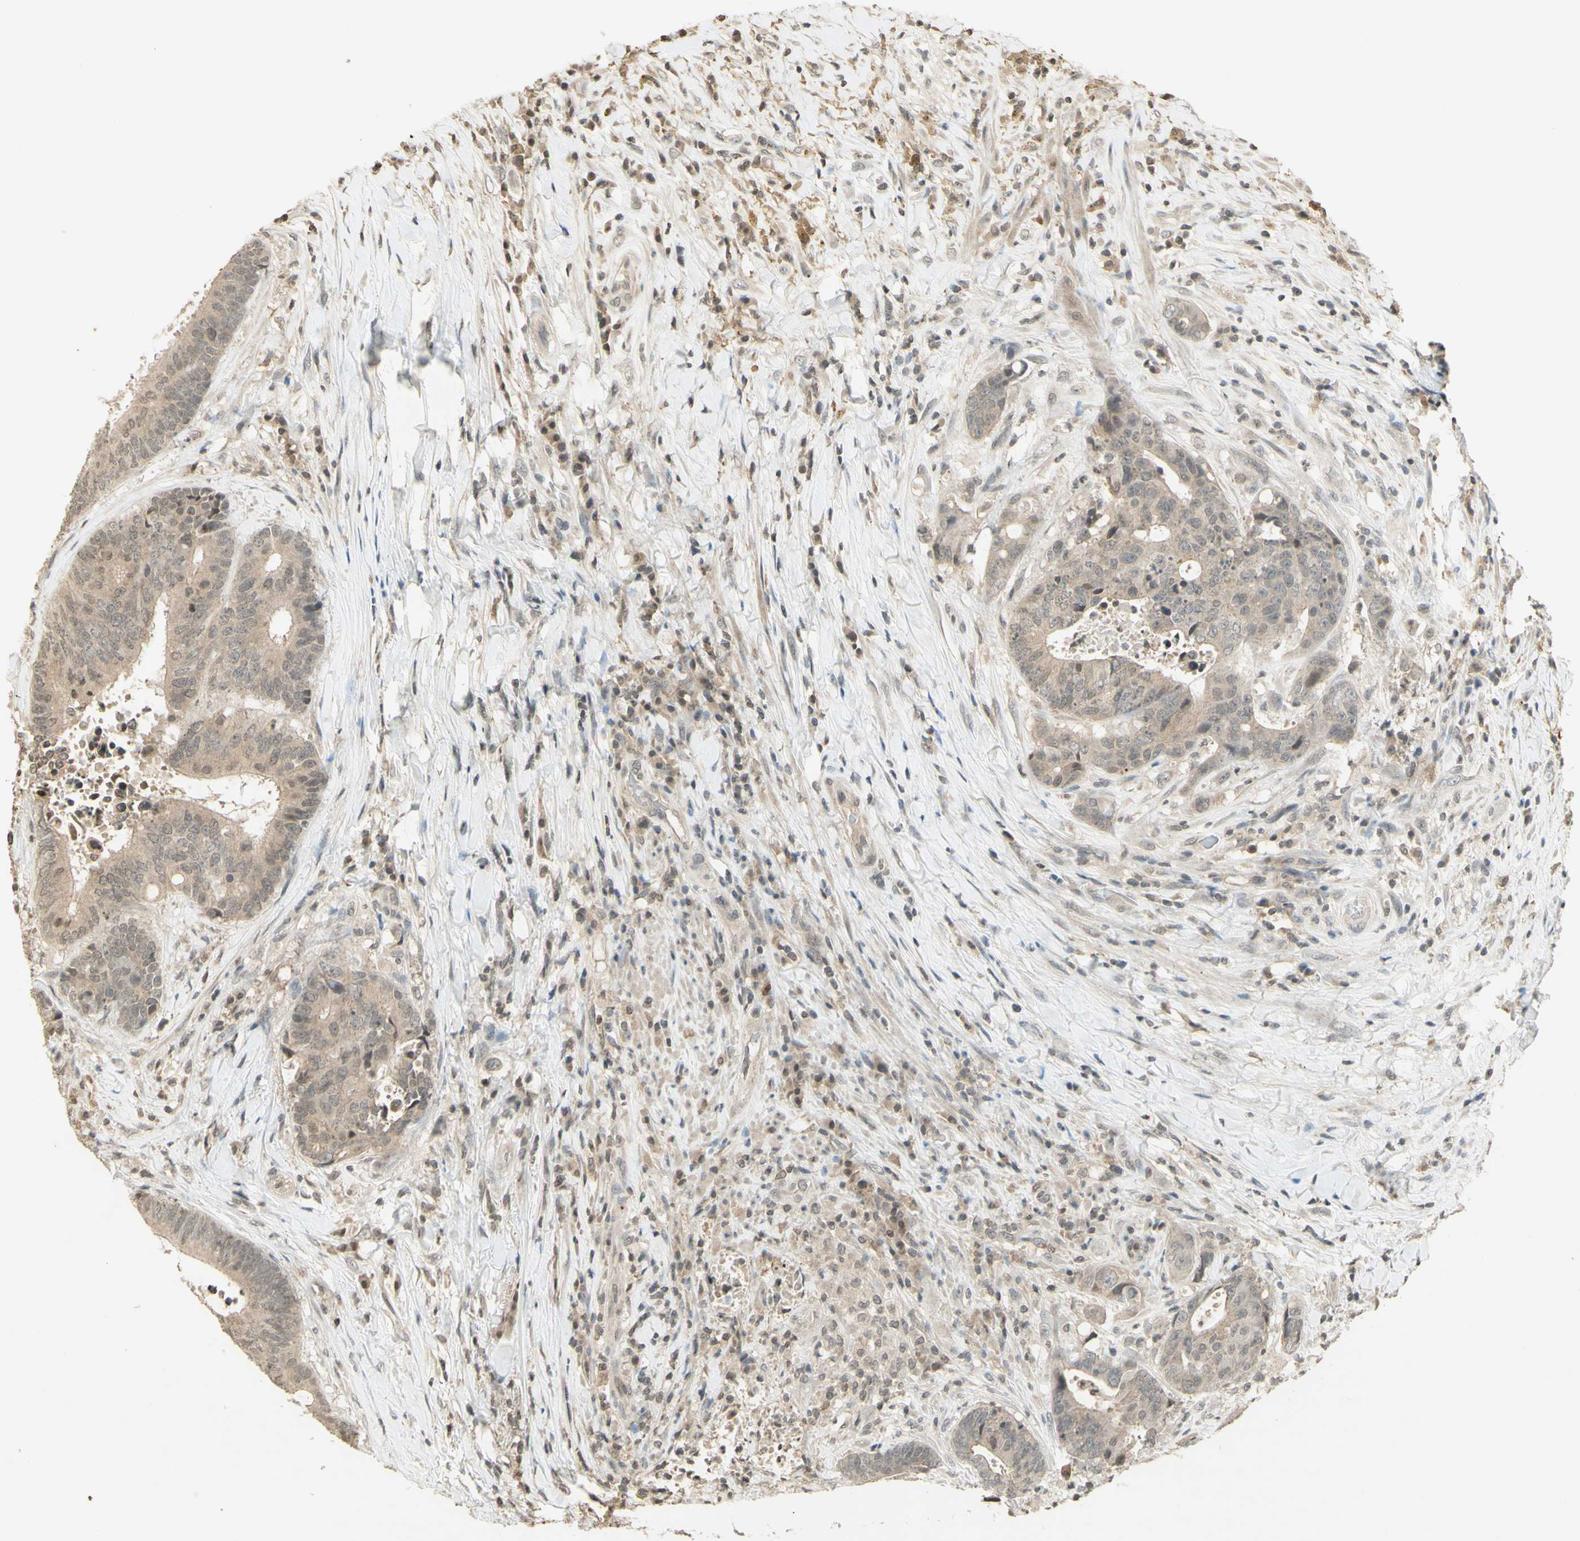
{"staining": {"intensity": "weak", "quantity": ">75%", "location": "cytoplasmic/membranous"}, "tissue": "colorectal cancer", "cell_type": "Tumor cells", "image_type": "cancer", "snomed": [{"axis": "morphology", "description": "Adenocarcinoma, NOS"}, {"axis": "topography", "description": "Rectum"}], "caption": "A brown stain highlights weak cytoplasmic/membranous expression of a protein in adenocarcinoma (colorectal) tumor cells. Using DAB (3,3'-diaminobenzidine) (brown) and hematoxylin (blue) stains, captured at high magnification using brightfield microscopy.", "gene": "GLI1", "patient": {"sex": "male", "age": 72}}